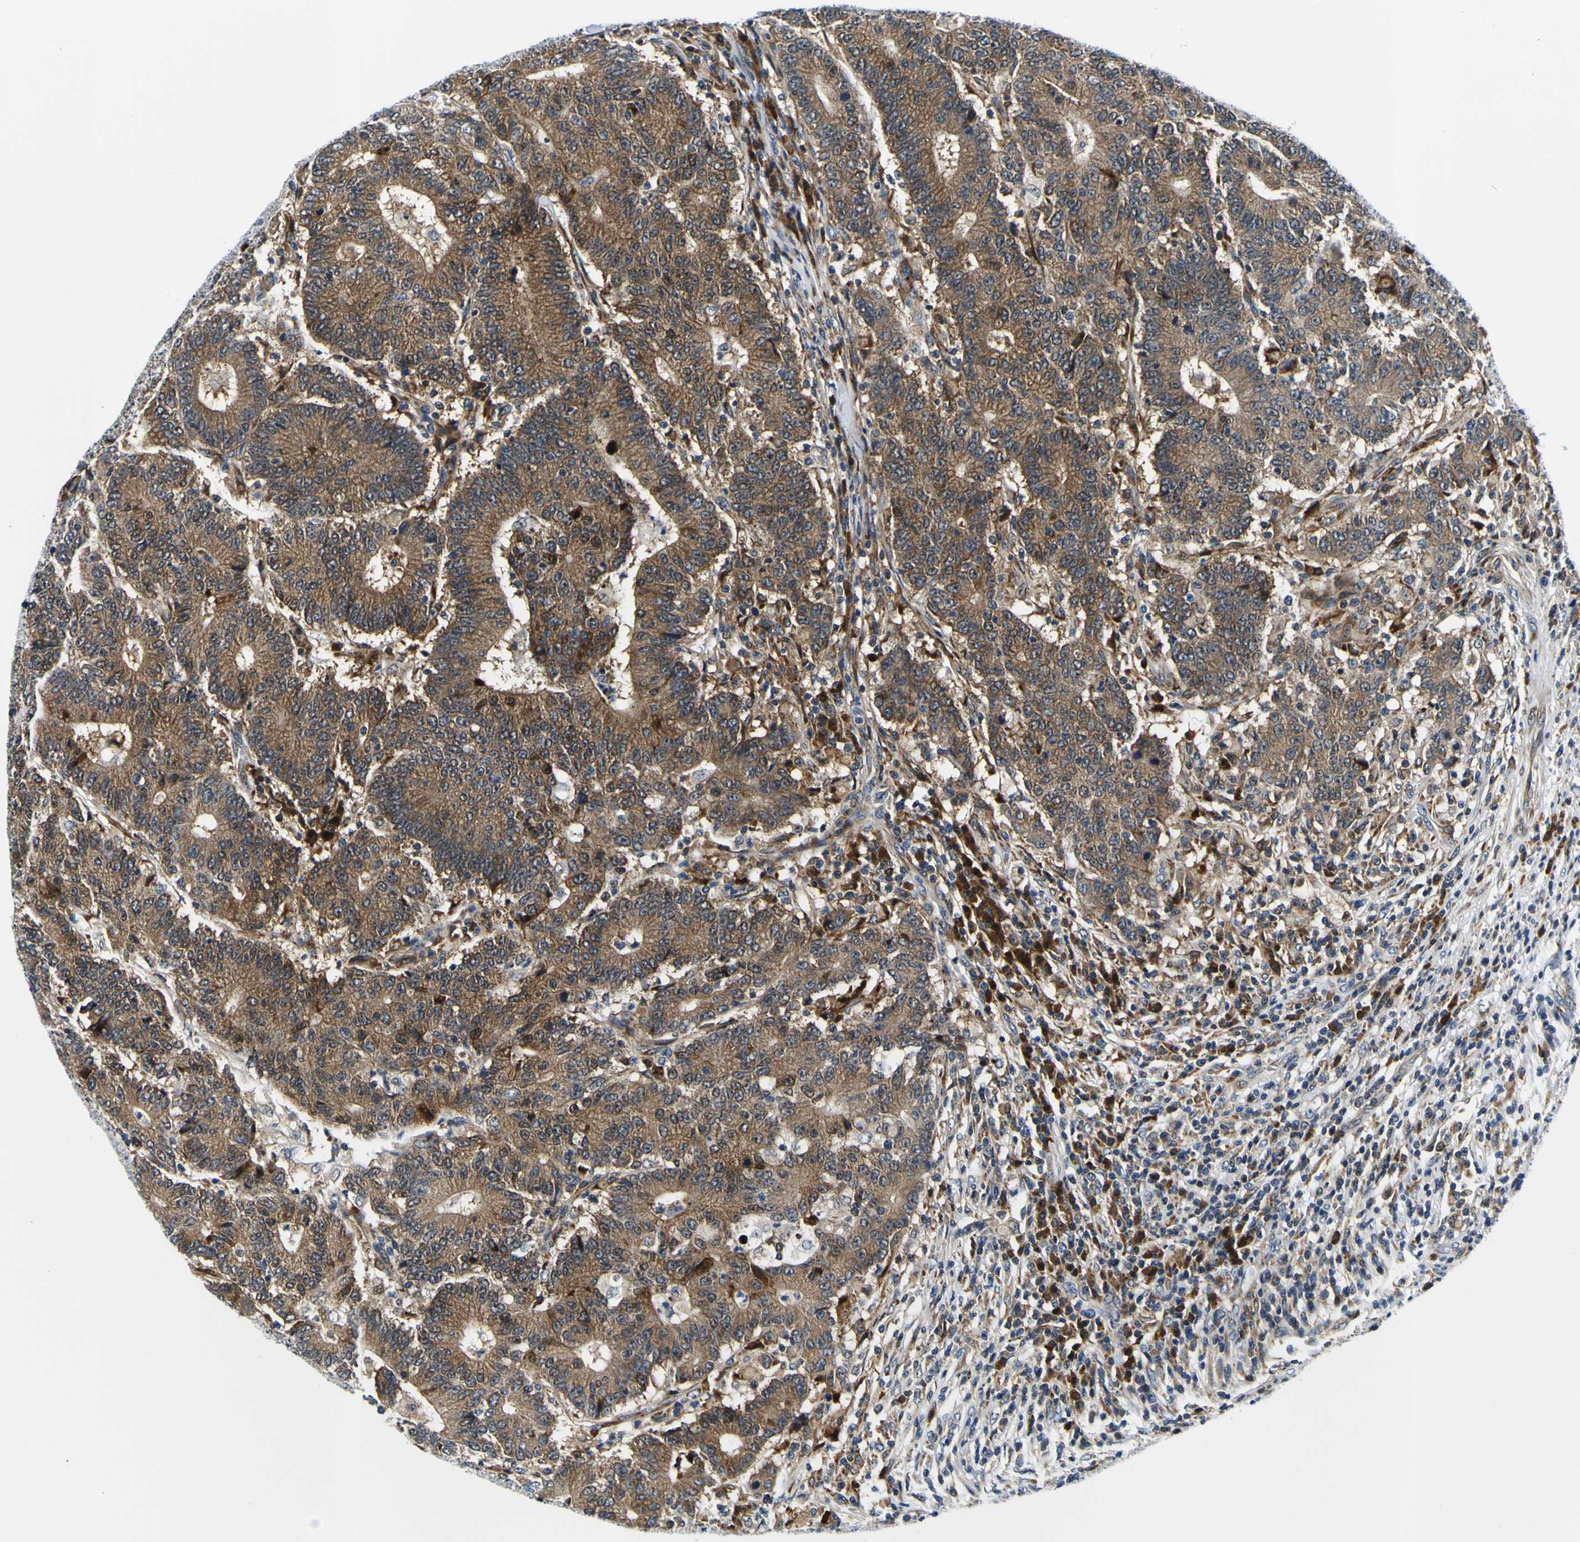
{"staining": {"intensity": "moderate", "quantity": ">75%", "location": "cytoplasmic/membranous"}, "tissue": "colorectal cancer", "cell_type": "Tumor cells", "image_type": "cancer", "snomed": [{"axis": "morphology", "description": "Normal tissue, NOS"}, {"axis": "morphology", "description": "Adenocarcinoma, NOS"}, {"axis": "topography", "description": "Colon"}], "caption": "Immunohistochemistry (IHC) (DAB (3,3'-diaminobenzidine)) staining of colorectal adenocarcinoma exhibits moderate cytoplasmic/membranous protein staining in approximately >75% of tumor cells. (brown staining indicates protein expression, while blue staining denotes nuclei).", "gene": "NLRP3", "patient": {"sex": "female", "age": 75}}